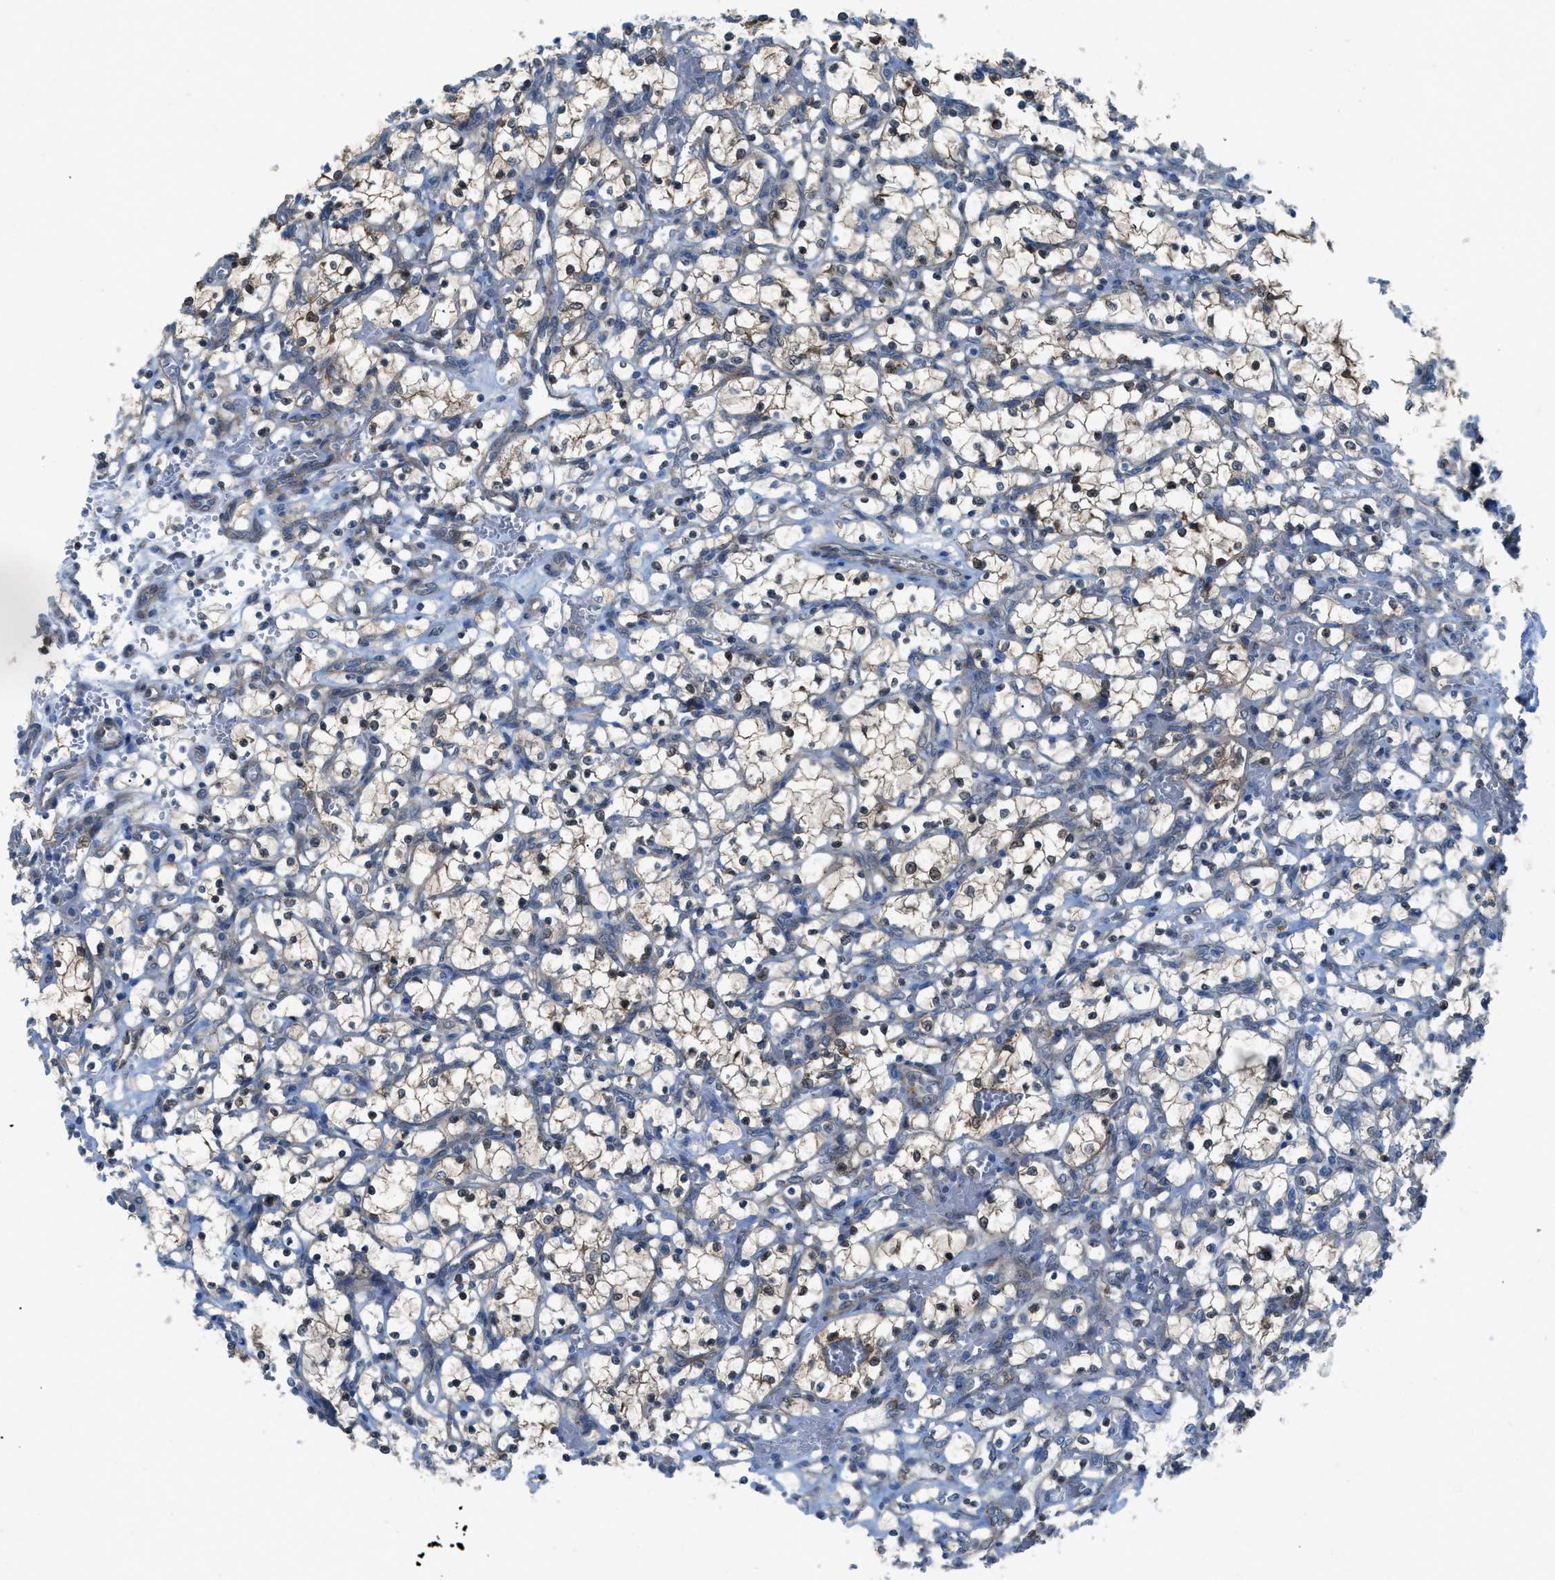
{"staining": {"intensity": "moderate", "quantity": "25%-75%", "location": "nuclear"}, "tissue": "renal cancer", "cell_type": "Tumor cells", "image_type": "cancer", "snomed": [{"axis": "morphology", "description": "Adenocarcinoma, NOS"}, {"axis": "topography", "description": "Kidney"}], "caption": "Brown immunohistochemical staining in adenocarcinoma (renal) demonstrates moderate nuclear positivity in about 25%-75% of tumor cells.", "gene": "PRKN", "patient": {"sex": "female", "age": 69}}